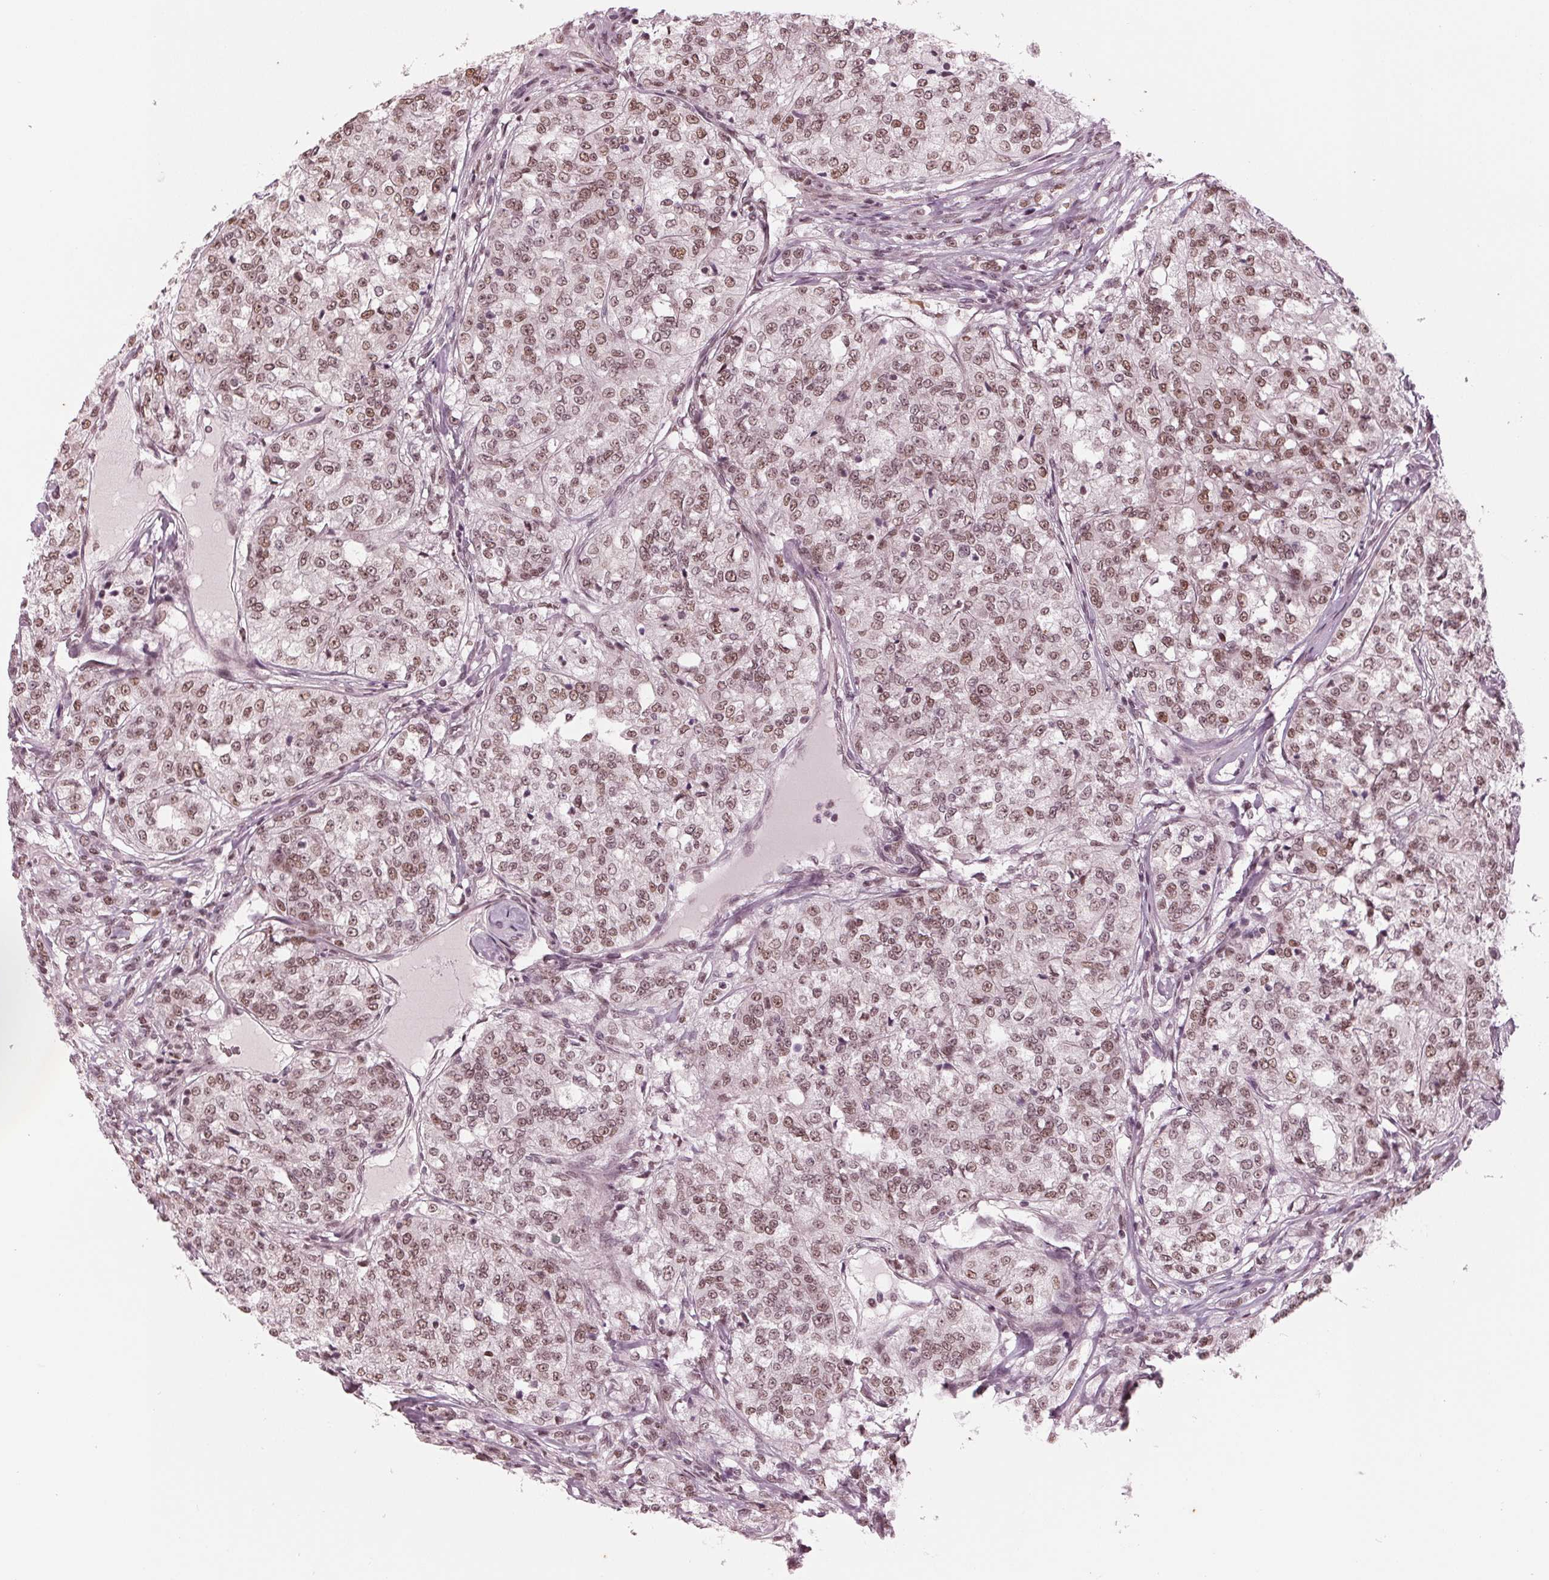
{"staining": {"intensity": "moderate", "quantity": ">75%", "location": "nuclear"}, "tissue": "renal cancer", "cell_type": "Tumor cells", "image_type": "cancer", "snomed": [{"axis": "morphology", "description": "Adenocarcinoma, NOS"}, {"axis": "topography", "description": "Kidney"}], "caption": "Immunohistochemical staining of human renal cancer demonstrates moderate nuclear protein positivity in about >75% of tumor cells.", "gene": "DNMT3L", "patient": {"sex": "female", "age": 63}}